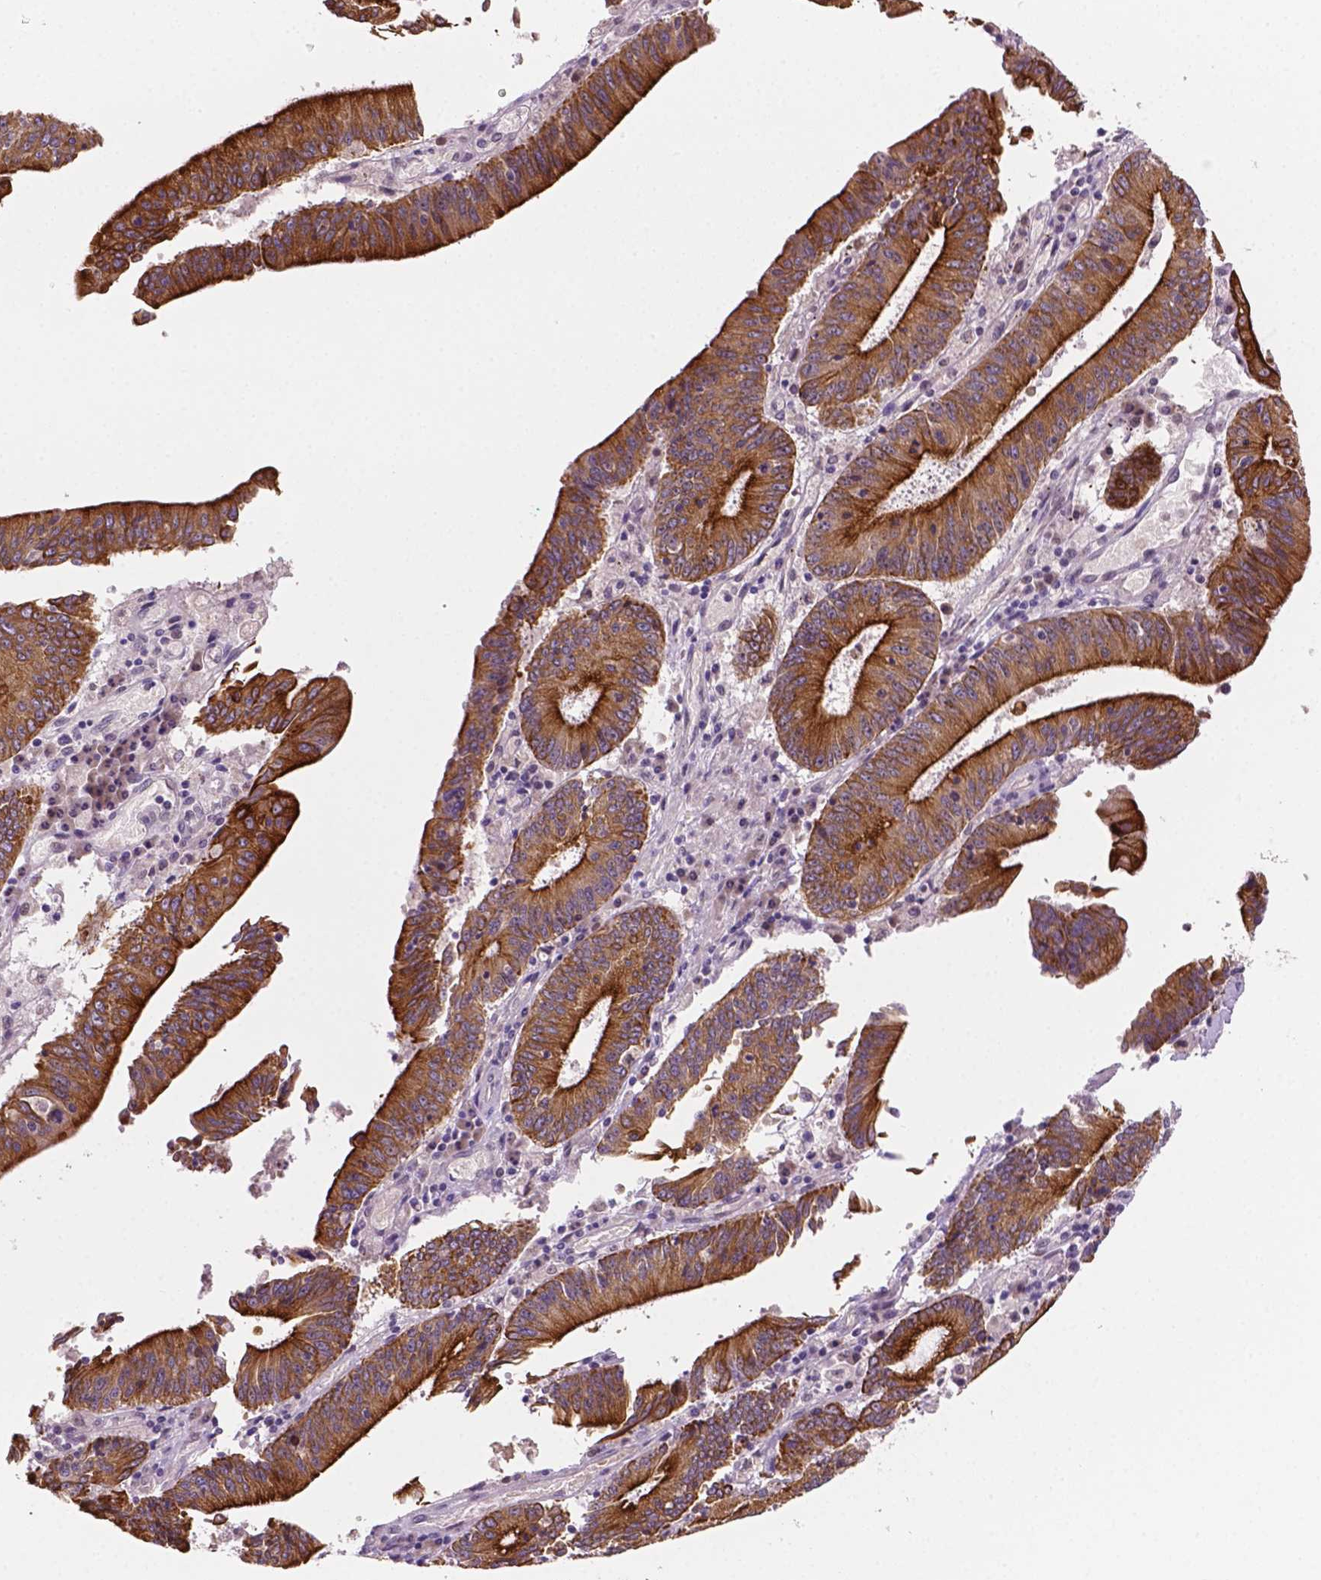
{"staining": {"intensity": "strong", "quantity": ">75%", "location": "cytoplasmic/membranous"}, "tissue": "stomach cancer", "cell_type": "Tumor cells", "image_type": "cancer", "snomed": [{"axis": "morphology", "description": "Adenocarcinoma, NOS"}, {"axis": "topography", "description": "Stomach, upper"}], "caption": "High-magnification brightfield microscopy of adenocarcinoma (stomach) stained with DAB (brown) and counterstained with hematoxylin (blue). tumor cells exhibit strong cytoplasmic/membranous positivity is seen in approximately>75% of cells.", "gene": "SHLD3", "patient": {"sex": "male", "age": 68}}